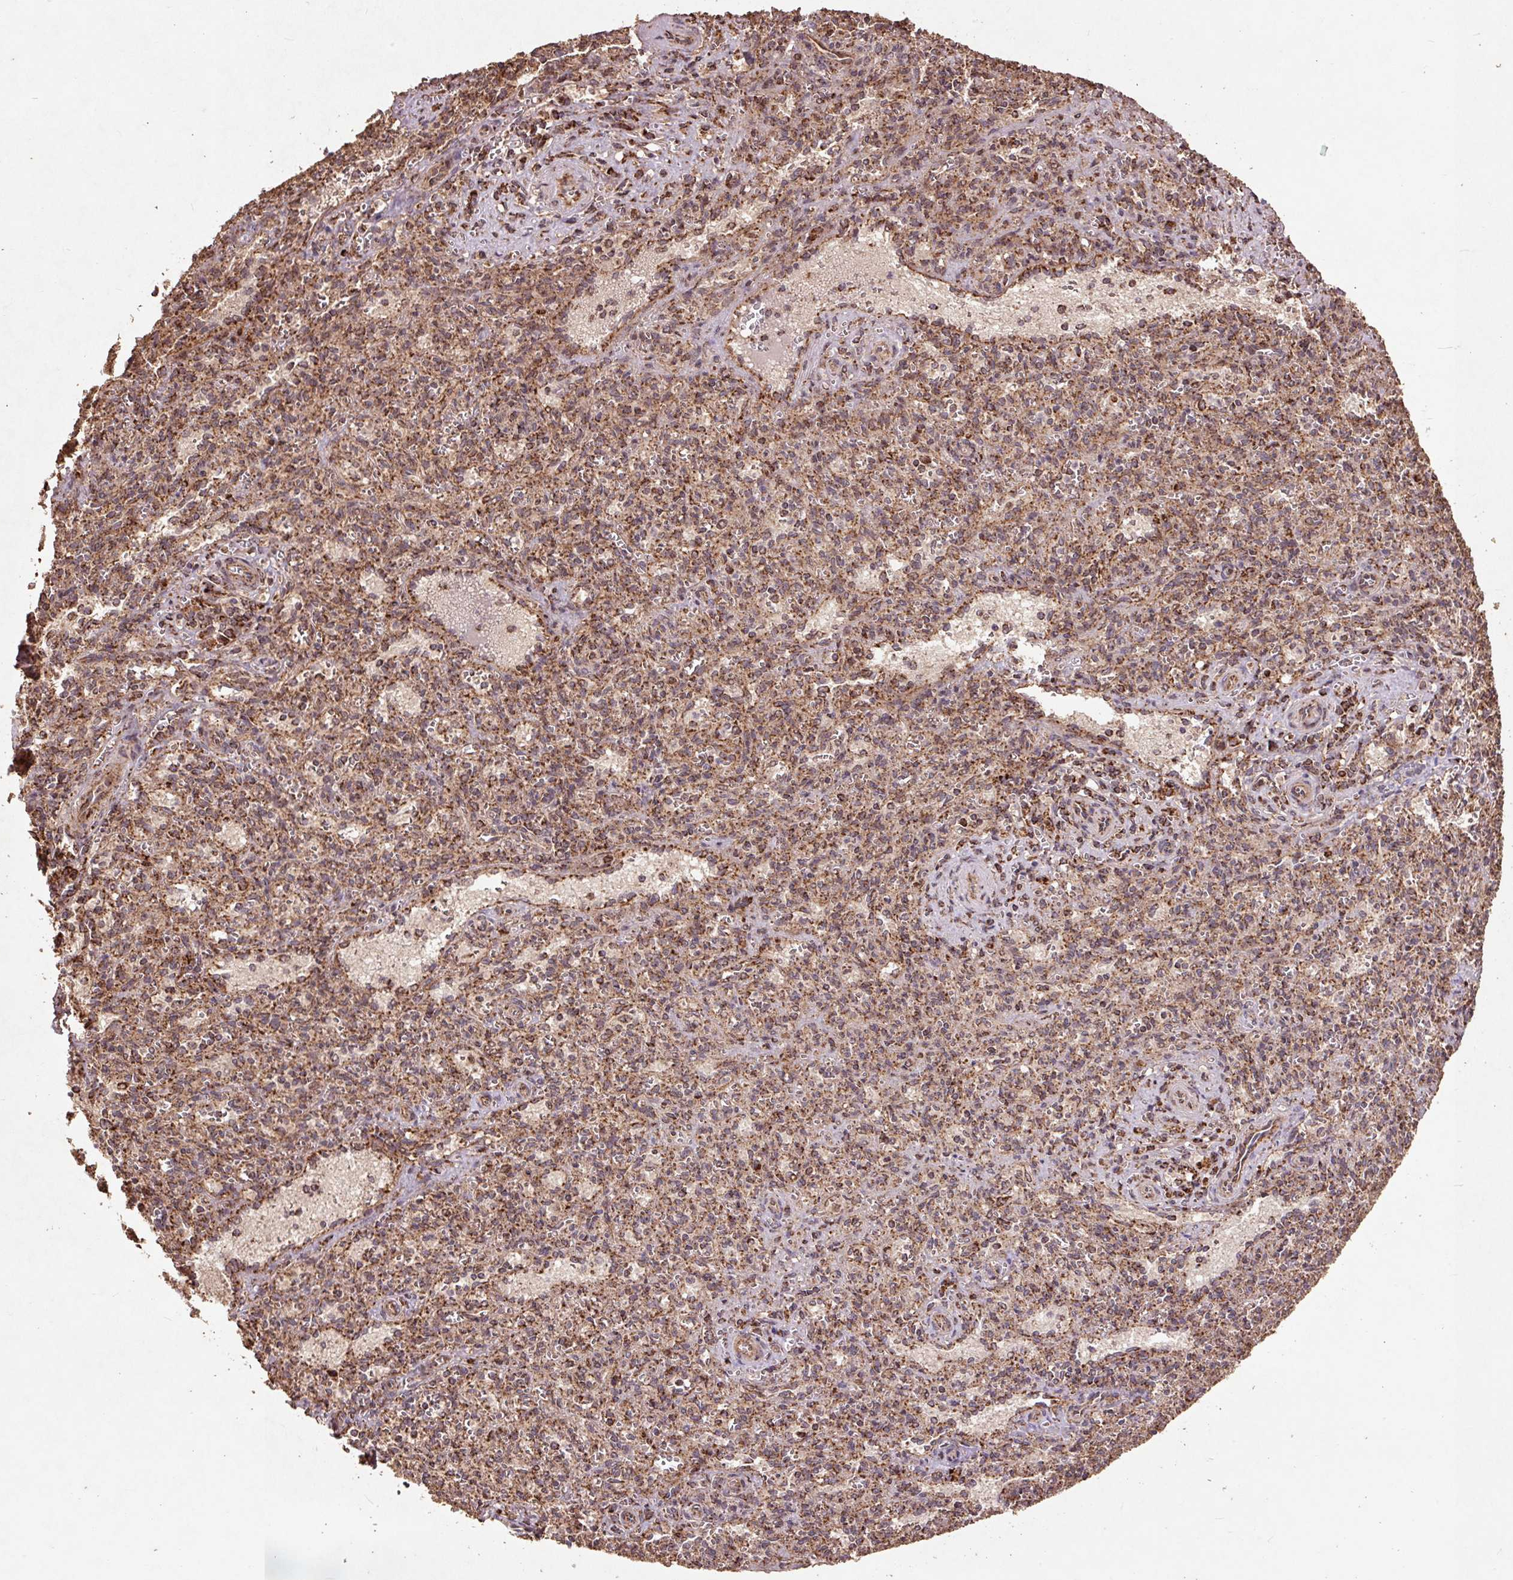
{"staining": {"intensity": "strong", "quantity": ">75%", "location": "cytoplasmic/membranous"}, "tissue": "spleen", "cell_type": "Cells in red pulp", "image_type": "normal", "snomed": [{"axis": "morphology", "description": "Normal tissue, NOS"}, {"axis": "topography", "description": "Spleen"}], "caption": "Immunohistochemical staining of benign spleen exhibits high levels of strong cytoplasmic/membranous positivity in approximately >75% of cells in red pulp.", "gene": "ATP5F1A", "patient": {"sex": "female", "age": 26}}